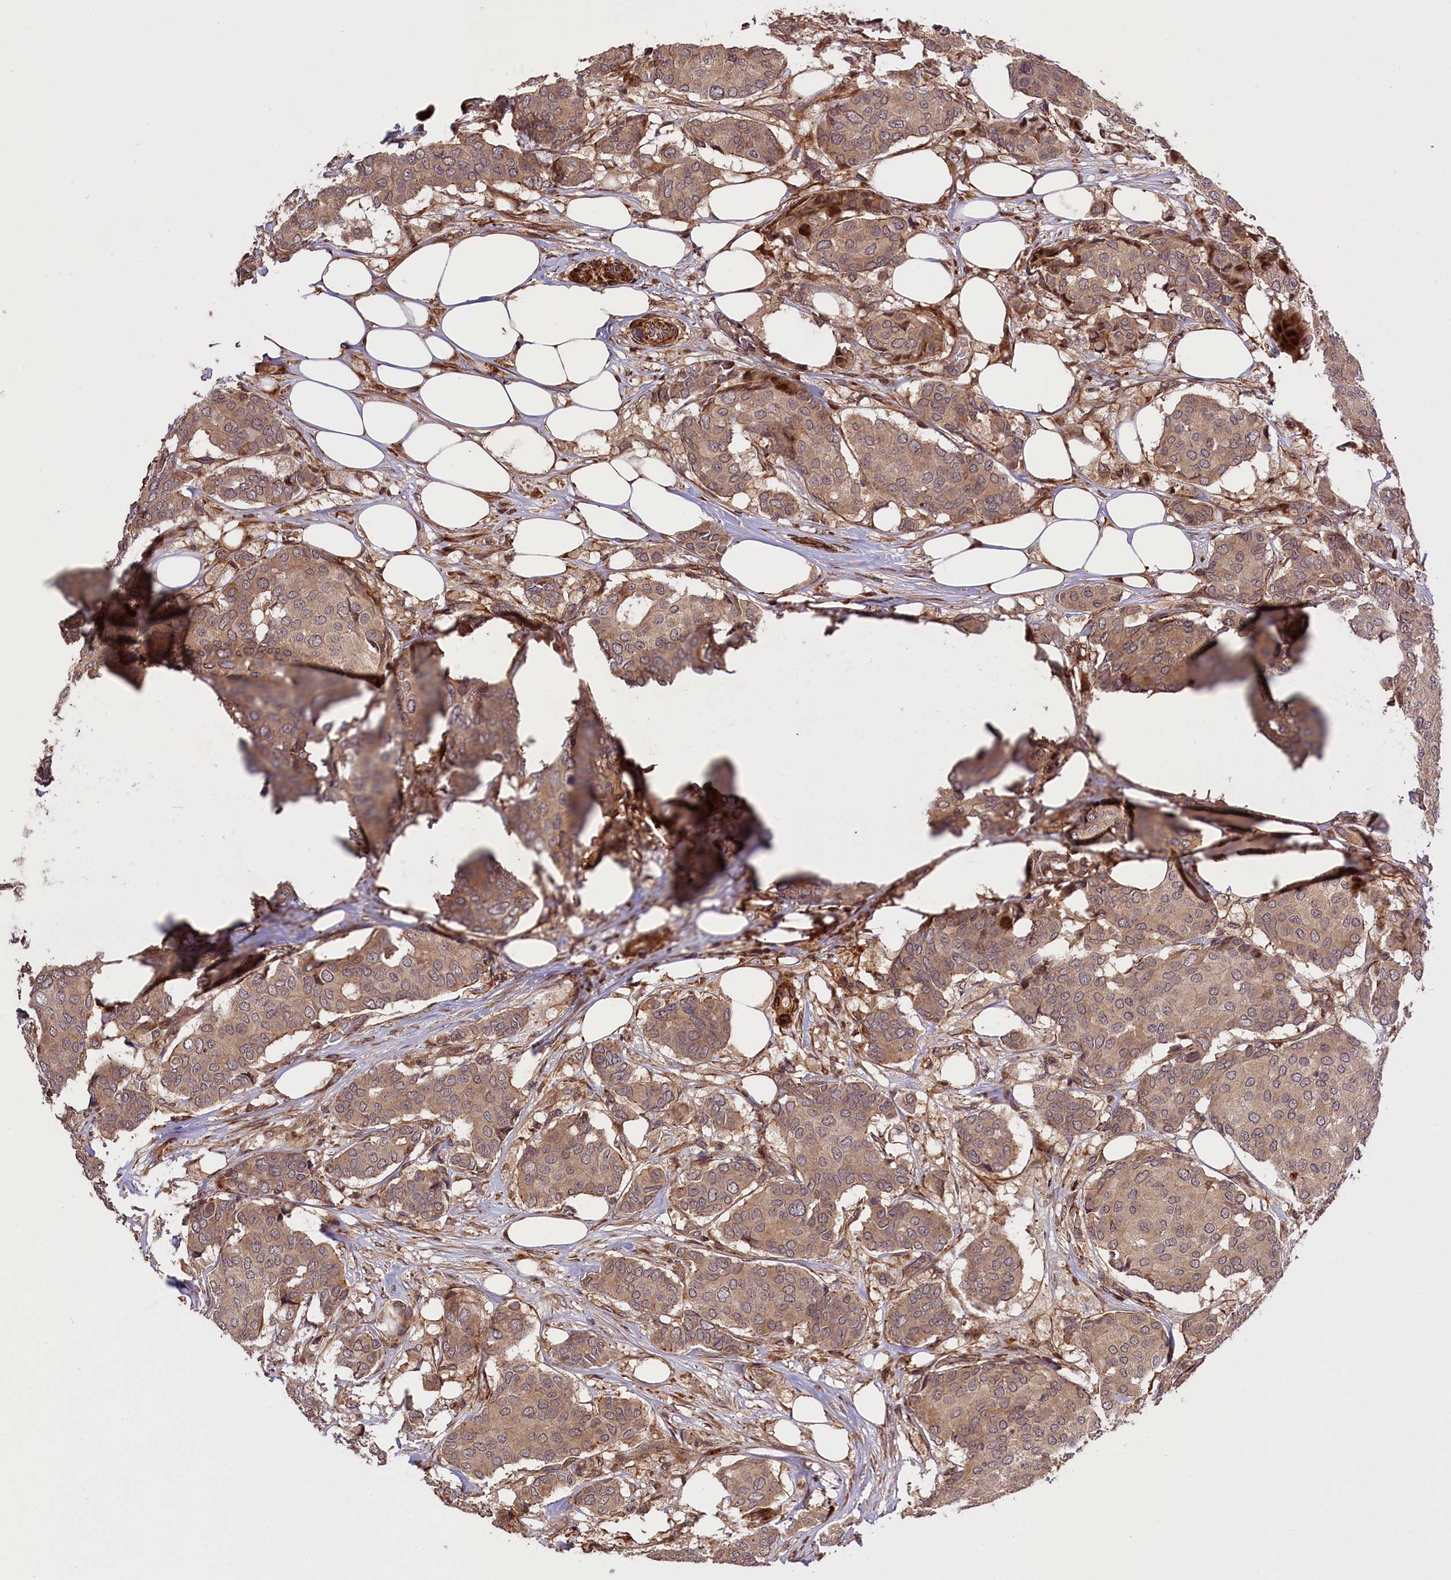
{"staining": {"intensity": "weak", "quantity": ">75%", "location": "cytoplasmic/membranous"}, "tissue": "breast cancer", "cell_type": "Tumor cells", "image_type": "cancer", "snomed": [{"axis": "morphology", "description": "Duct carcinoma"}, {"axis": "topography", "description": "Breast"}], "caption": "The immunohistochemical stain shows weak cytoplasmic/membranous expression in tumor cells of invasive ductal carcinoma (breast) tissue. The staining was performed using DAB, with brown indicating positive protein expression. Nuclei are stained blue with hematoxylin.", "gene": "DNAJB9", "patient": {"sex": "female", "age": 75}}